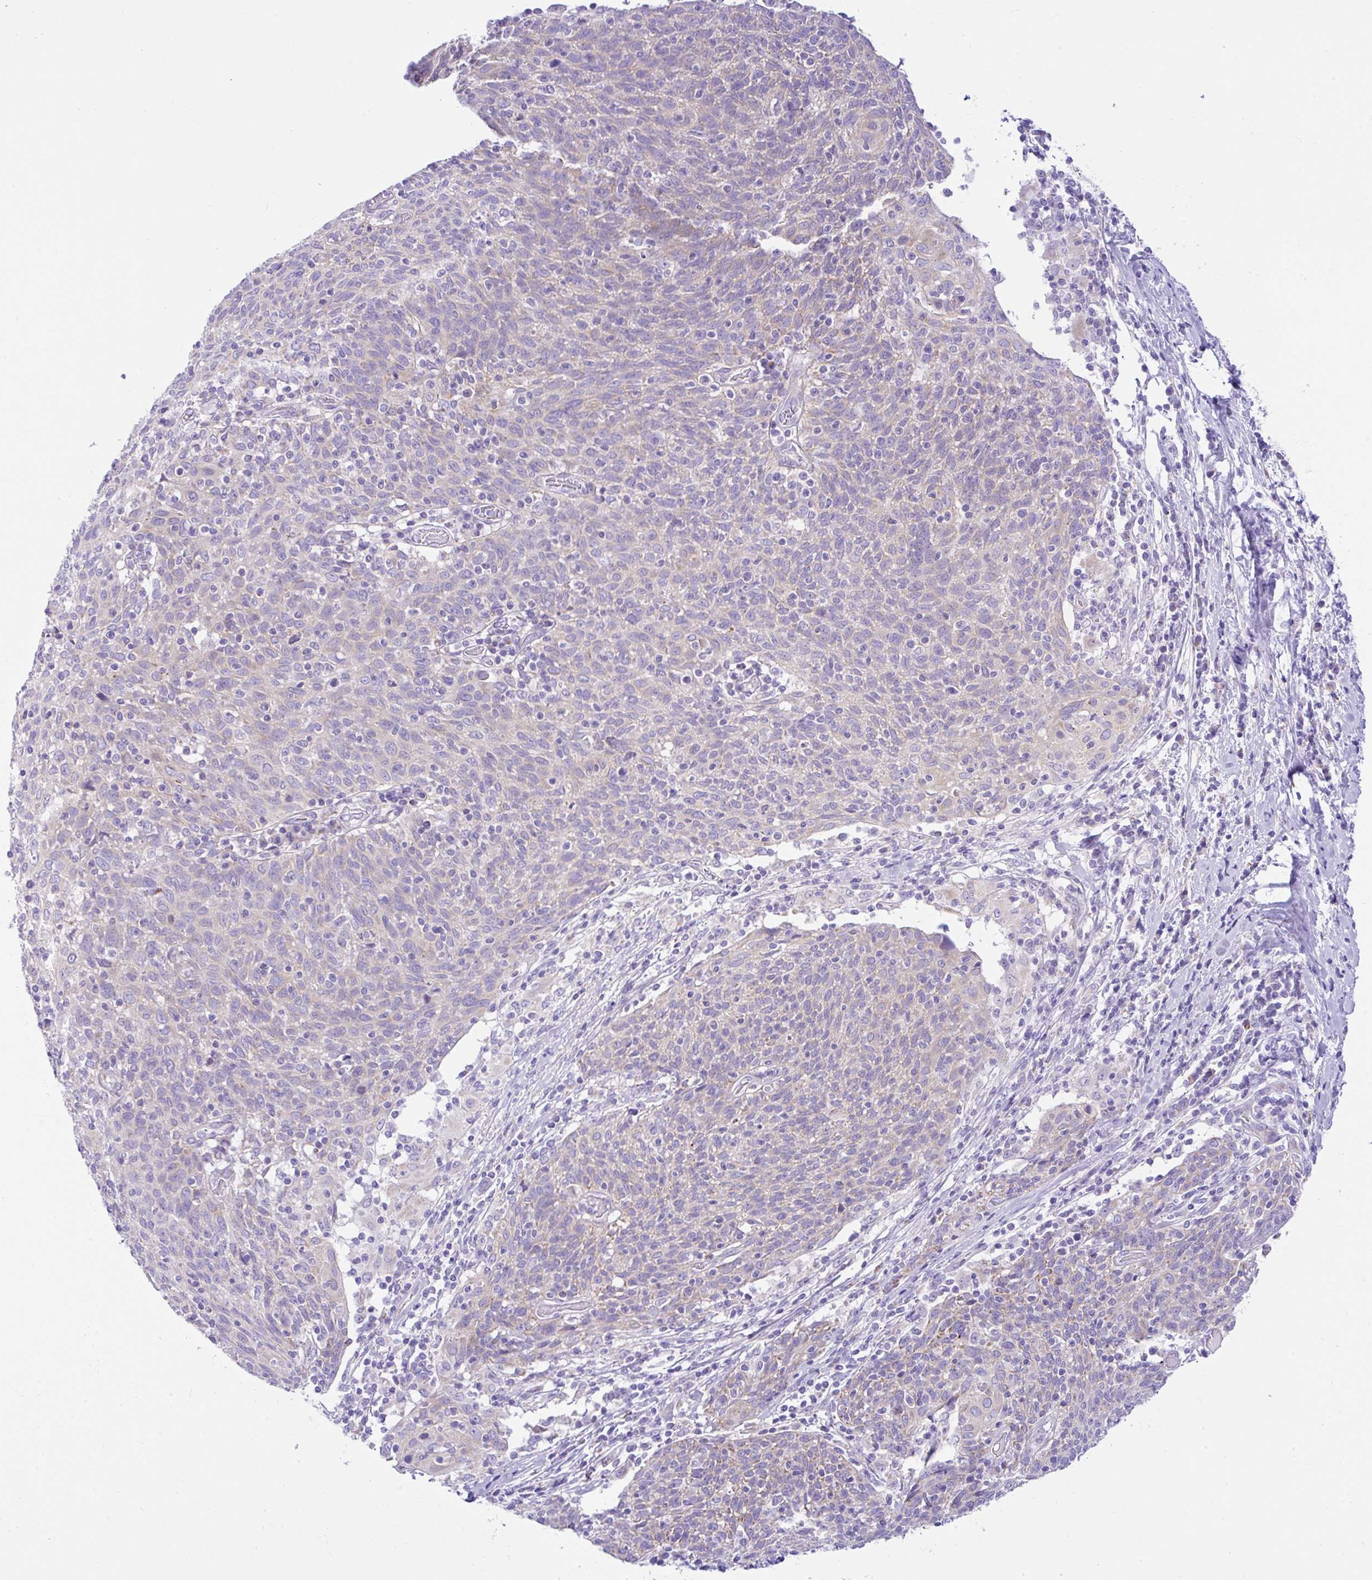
{"staining": {"intensity": "weak", "quantity": "<25%", "location": "cytoplasmic/membranous"}, "tissue": "cervical cancer", "cell_type": "Tumor cells", "image_type": "cancer", "snomed": [{"axis": "morphology", "description": "Squamous cell carcinoma, NOS"}, {"axis": "topography", "description": "Cervix"}], "caption": "Immunohistochemistry (IHC) of cervical squamous cell carcinoma reveals no expression in tumor cells.", "gene": "SLC13A1", "patient": {"sex": "female", "age": 52}}